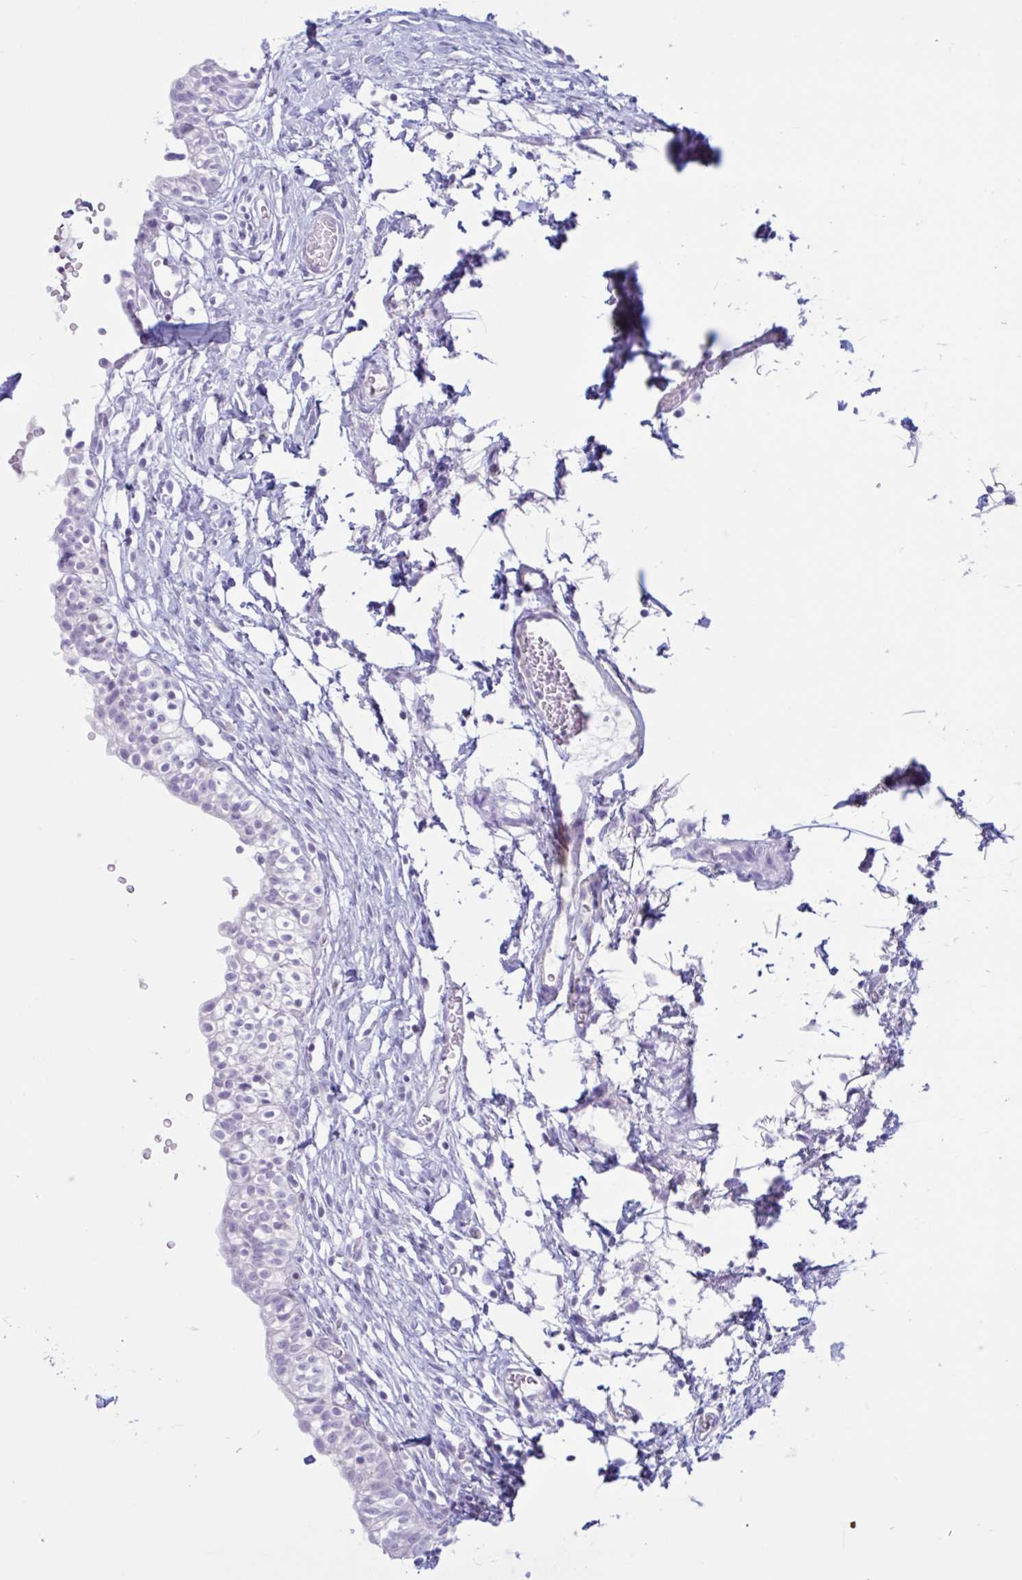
{"staining": {"intensity": "negative", "quantity": "none", "location": "none"}, "tissue": "urinary bladder", "cell_type": "Urothelial cells", "image_type": "normal", "snomed": [{"axis": "morphology", "description": "Normal tissue, NOS"}, {"axis": "topography", "description": "Urinary bladder"}, {"axis": "topography", "description": "Peripheral nerve tissue"}], "caption": "Protein analysis of unremarkable urinary bladder exhibits no significant expression in urothelial cells.", "gene": "XCL1", "patient": {"sex": "male", "age": 55}}